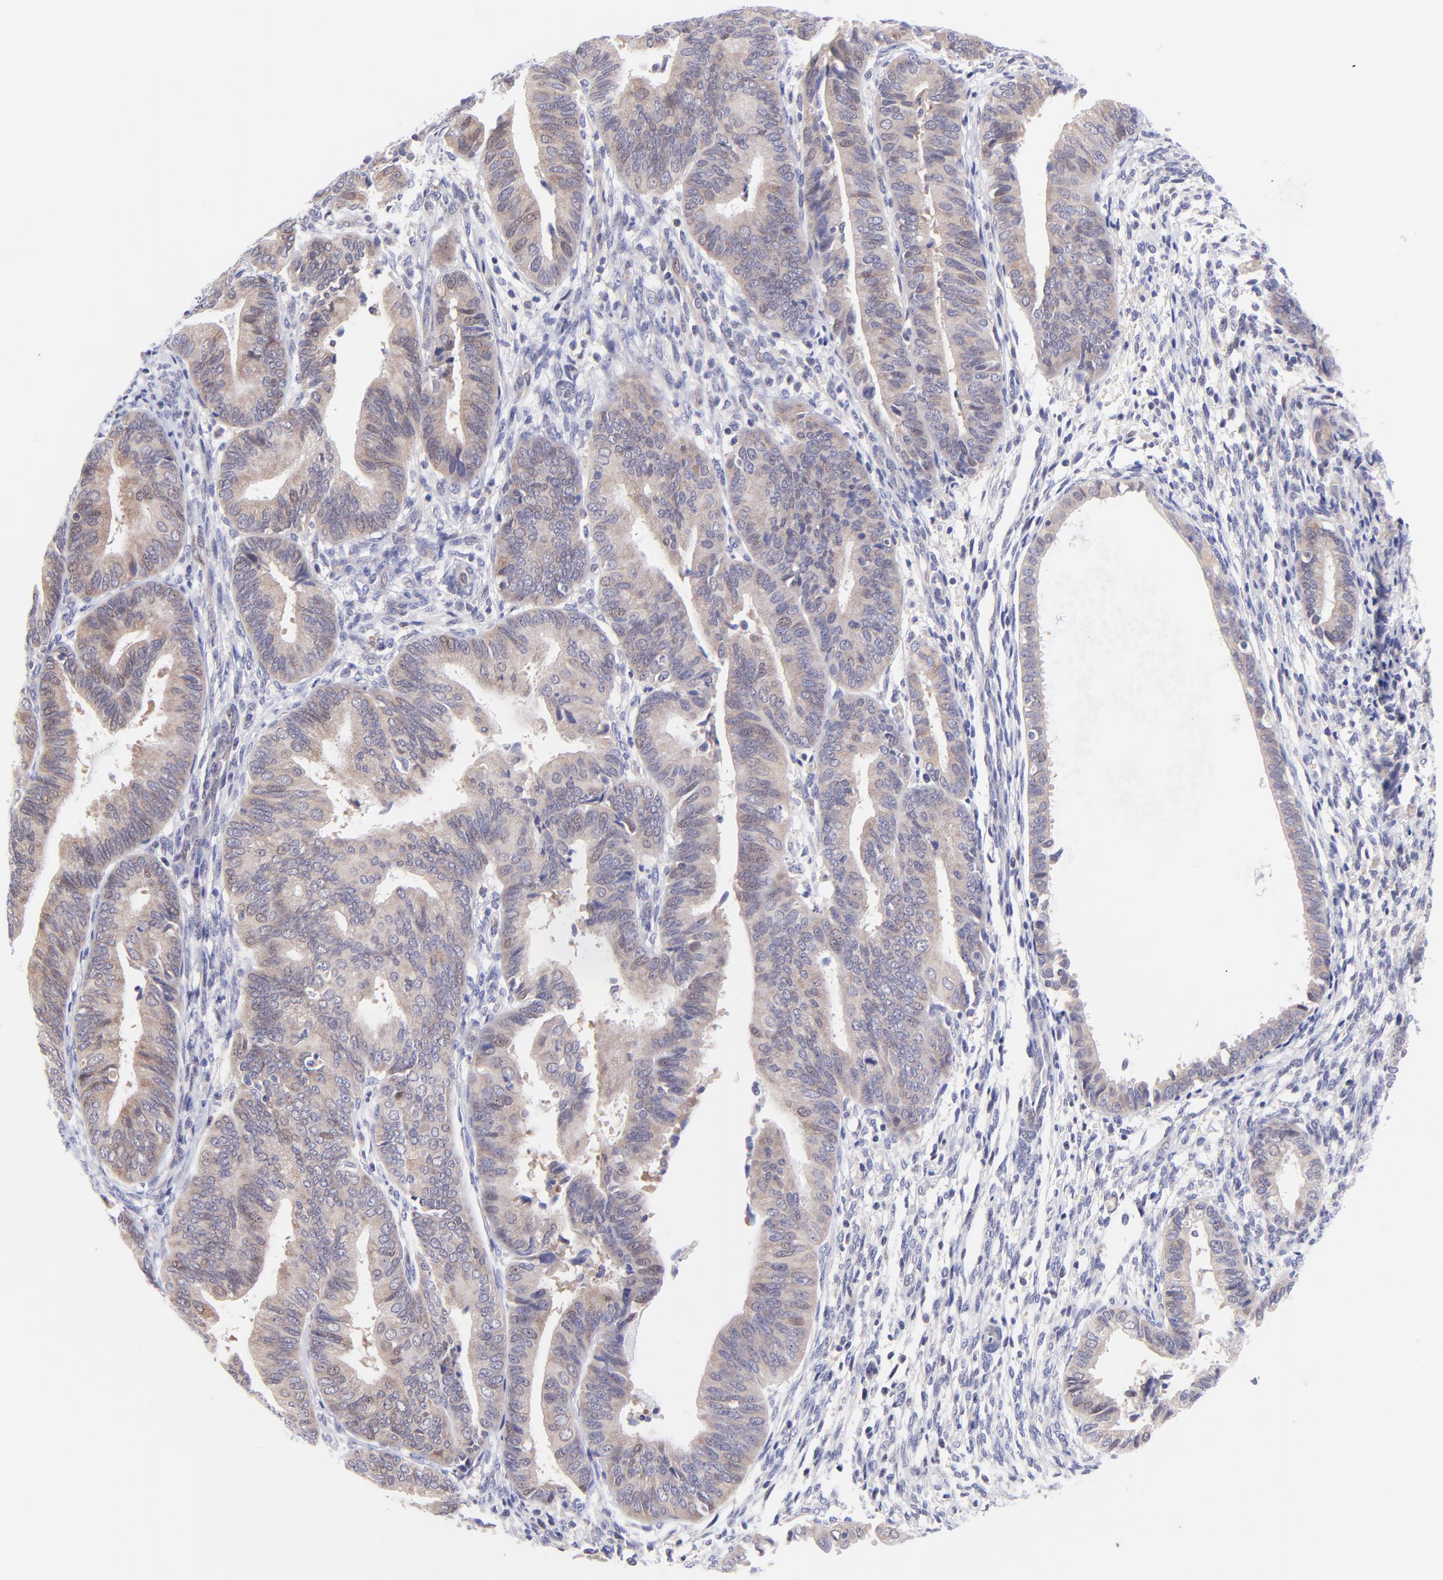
{"staining": {"intensity": "weak", "quantity": ">75%", "location": "cytoplasmic/membranous"}, "tissue": "endometrial cancer", "cell_type": "Tumor cells", "image_type": "cancer", "snomed": [{"axis": "morphology", "description": "Adenocarcinoma, NOS"}, {"axis": "topography", "description": "Endometrium"}], "caption": "Endometrial cancer (adenocarcinoma) was stained to show a protein in brown. There is low levels of weak cytoplasmic/membranous staining in about >75% of tumor cells. (DAB IHC, brown staining for protein, blue staining for nuclei).", "gene": "PBDC1", "patient": {"sex": "female", "age": 63}}